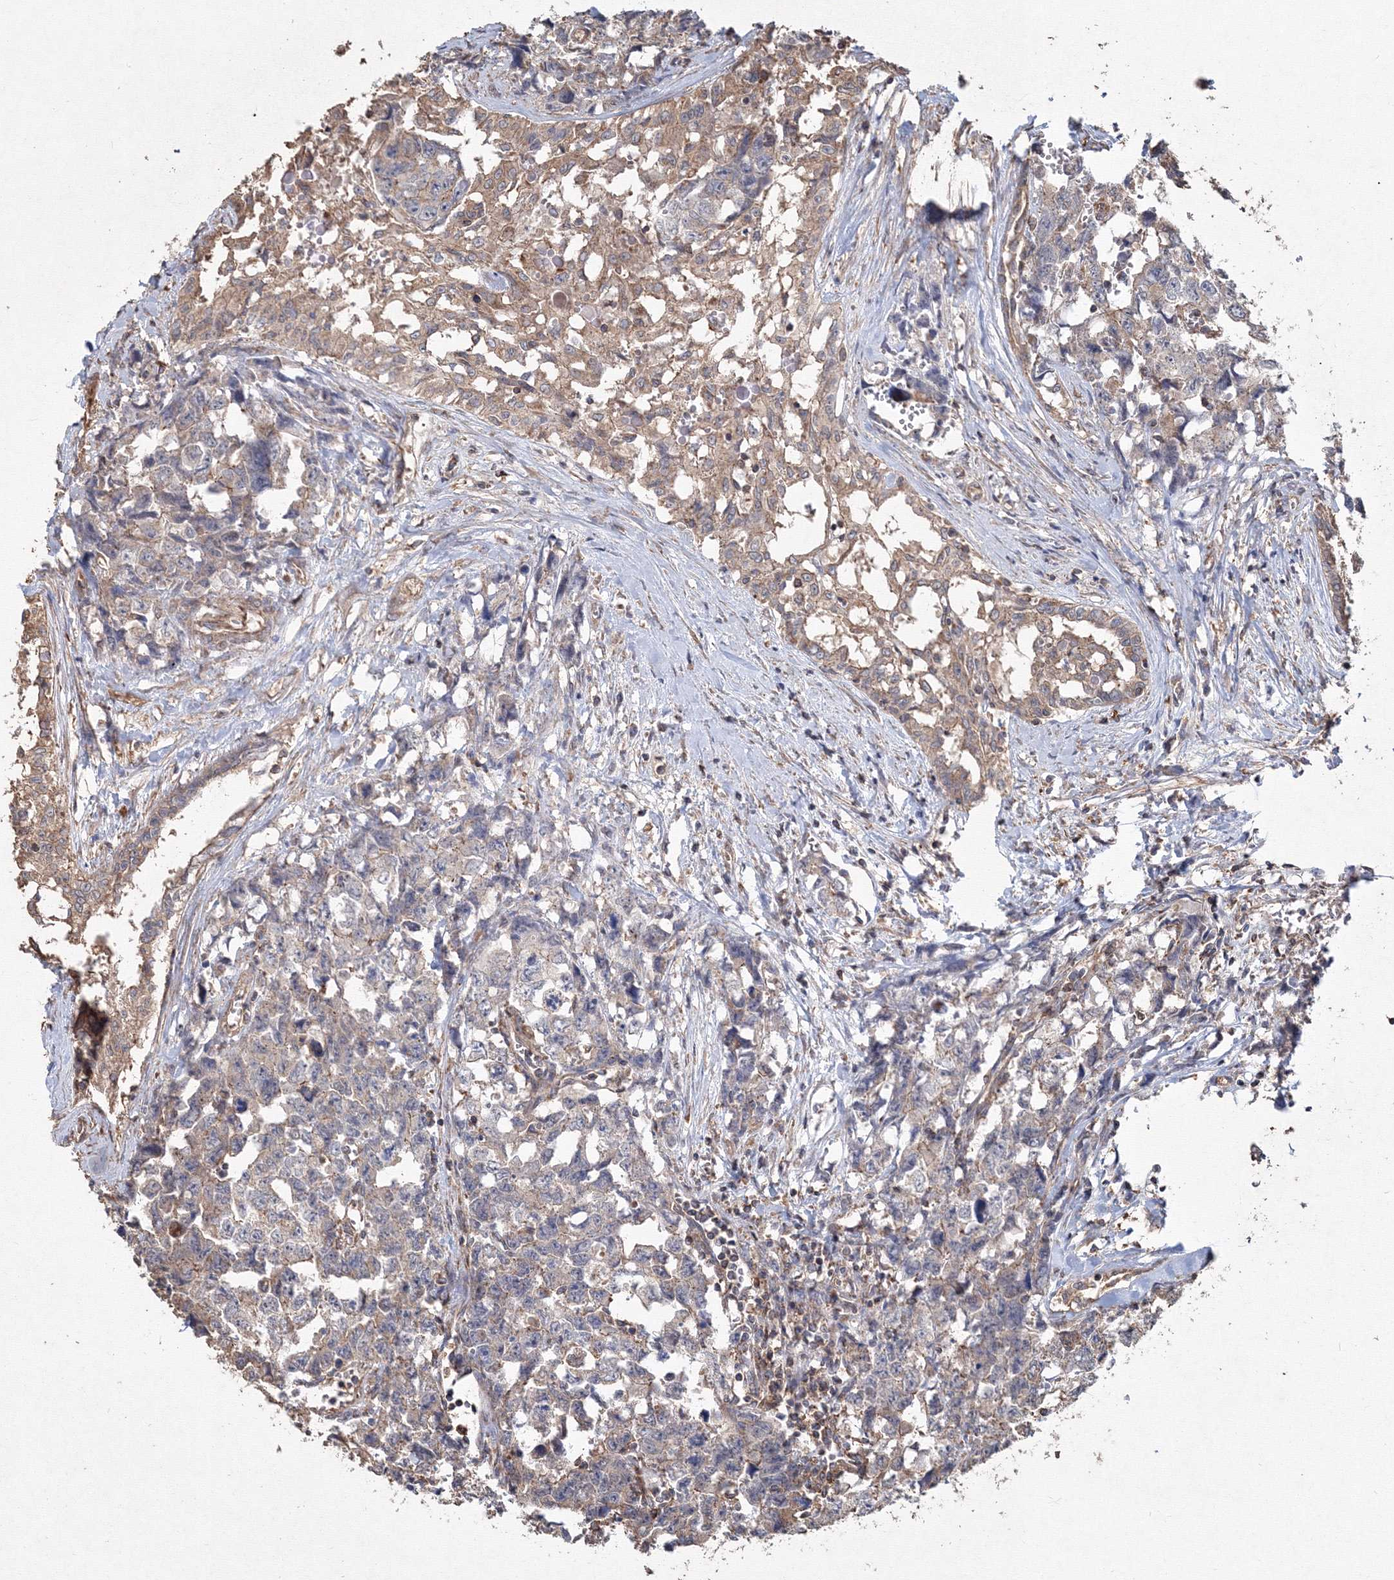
{"staining": {"intensity": "negative", "quantity": "none", "location": "none"}, "tissue": "testis cancer", "cell_type": "Tumor cells", "image_type": "cancer", "snomed": [{"axis": "morphology", "description": "Carcinoma, Embryonal, NOS"}, {"axis": "topography", "description": "Testis"}], "caption": "Immunohistochemistry image of neoplastic tissue: testis cancer (embryonal carcinoma) stained with DAB (3,3'-diaminobenzidine) shows no significant protein staining in tumor cells.", "gene": "TMEM139", "patient": {"sex": "male", "age": 31}}